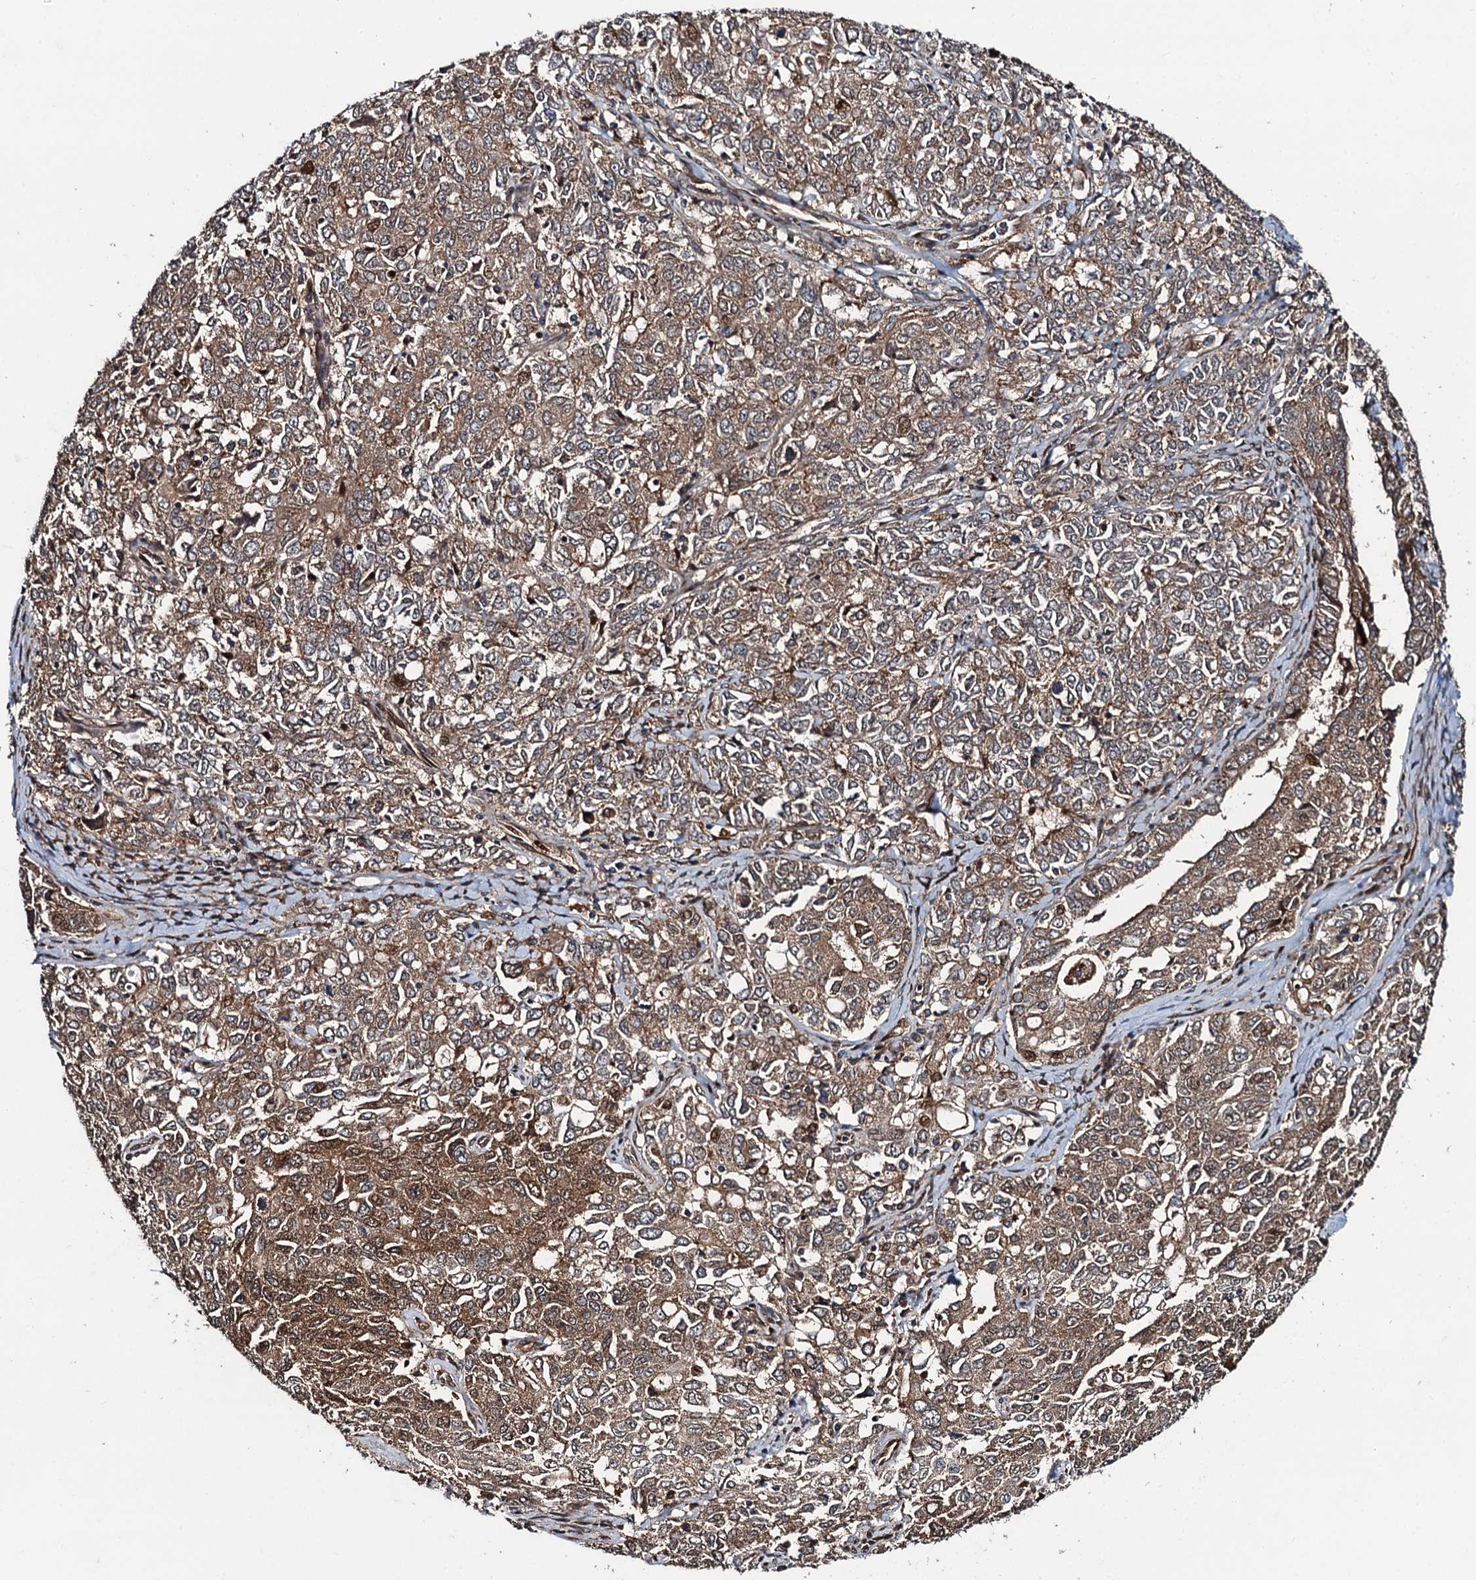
{"staining": {"intensity": "moderate", "quantity": ">75%", "location": "cytoplasmic/membranous,nuclear"}, "tissue": "ovarian cancer", "cell_type": "Tumor cells", "image_type": "cancer", "snomed": [{"axis": "morphology", "description": "Carcinoma, endometroid"}, {"axis": "topography", "description": "Ovary"}], "caption": "Protein positivity by IHC reveals moderate cytoplasmic/membranous and nuclear staining in approximately >75% of tumor cells in endometroid carcinoma (ovarian). Ihc stains the protein in brown and the nuclei are stained blue.", "gene": "RHOBTB1", "patient": {"sex": "female", "age": 62}}